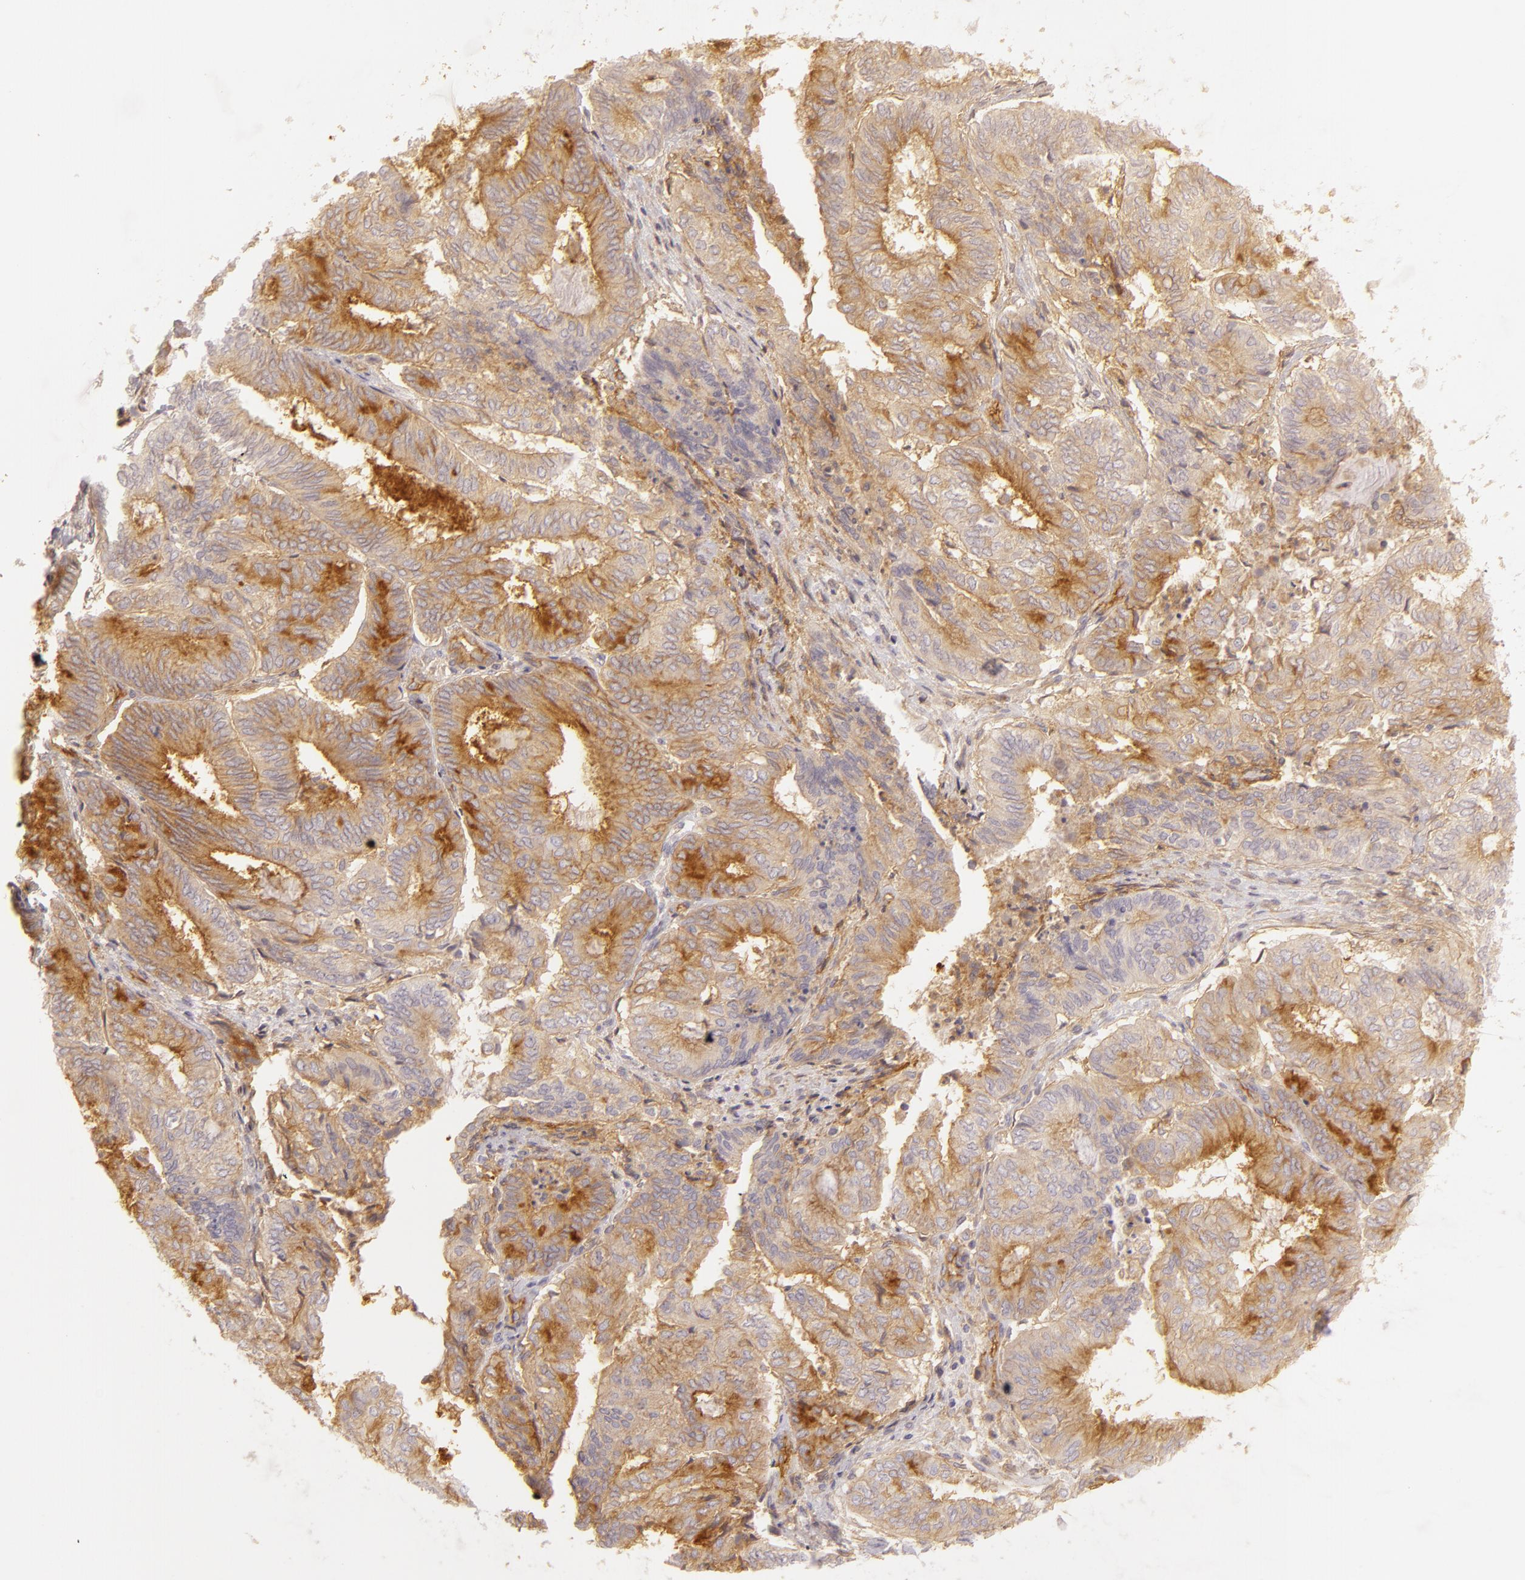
{"staining": {"intensity": "weak", "quantity": "25%-75%", "location": "cytoplasmic/membranous"}, "tissue": "endometrial cancer", "cell_type": "Tumor cells", "image_type": "cancer", "snomed": [{"axis": "morphology", "description": "Adenocarcinoma, NOS"}, {"axis": "topography", "description": "Endometrium"}], "caption": "Immunohistochemical staining of human endometrial adenocarcinoma shows low levels of weak cytoplasmic/membranous staining in approximately 25%-75% of tumor cells.", "gene": "CD59", "patient": {"sex": "female", "age": 59}}